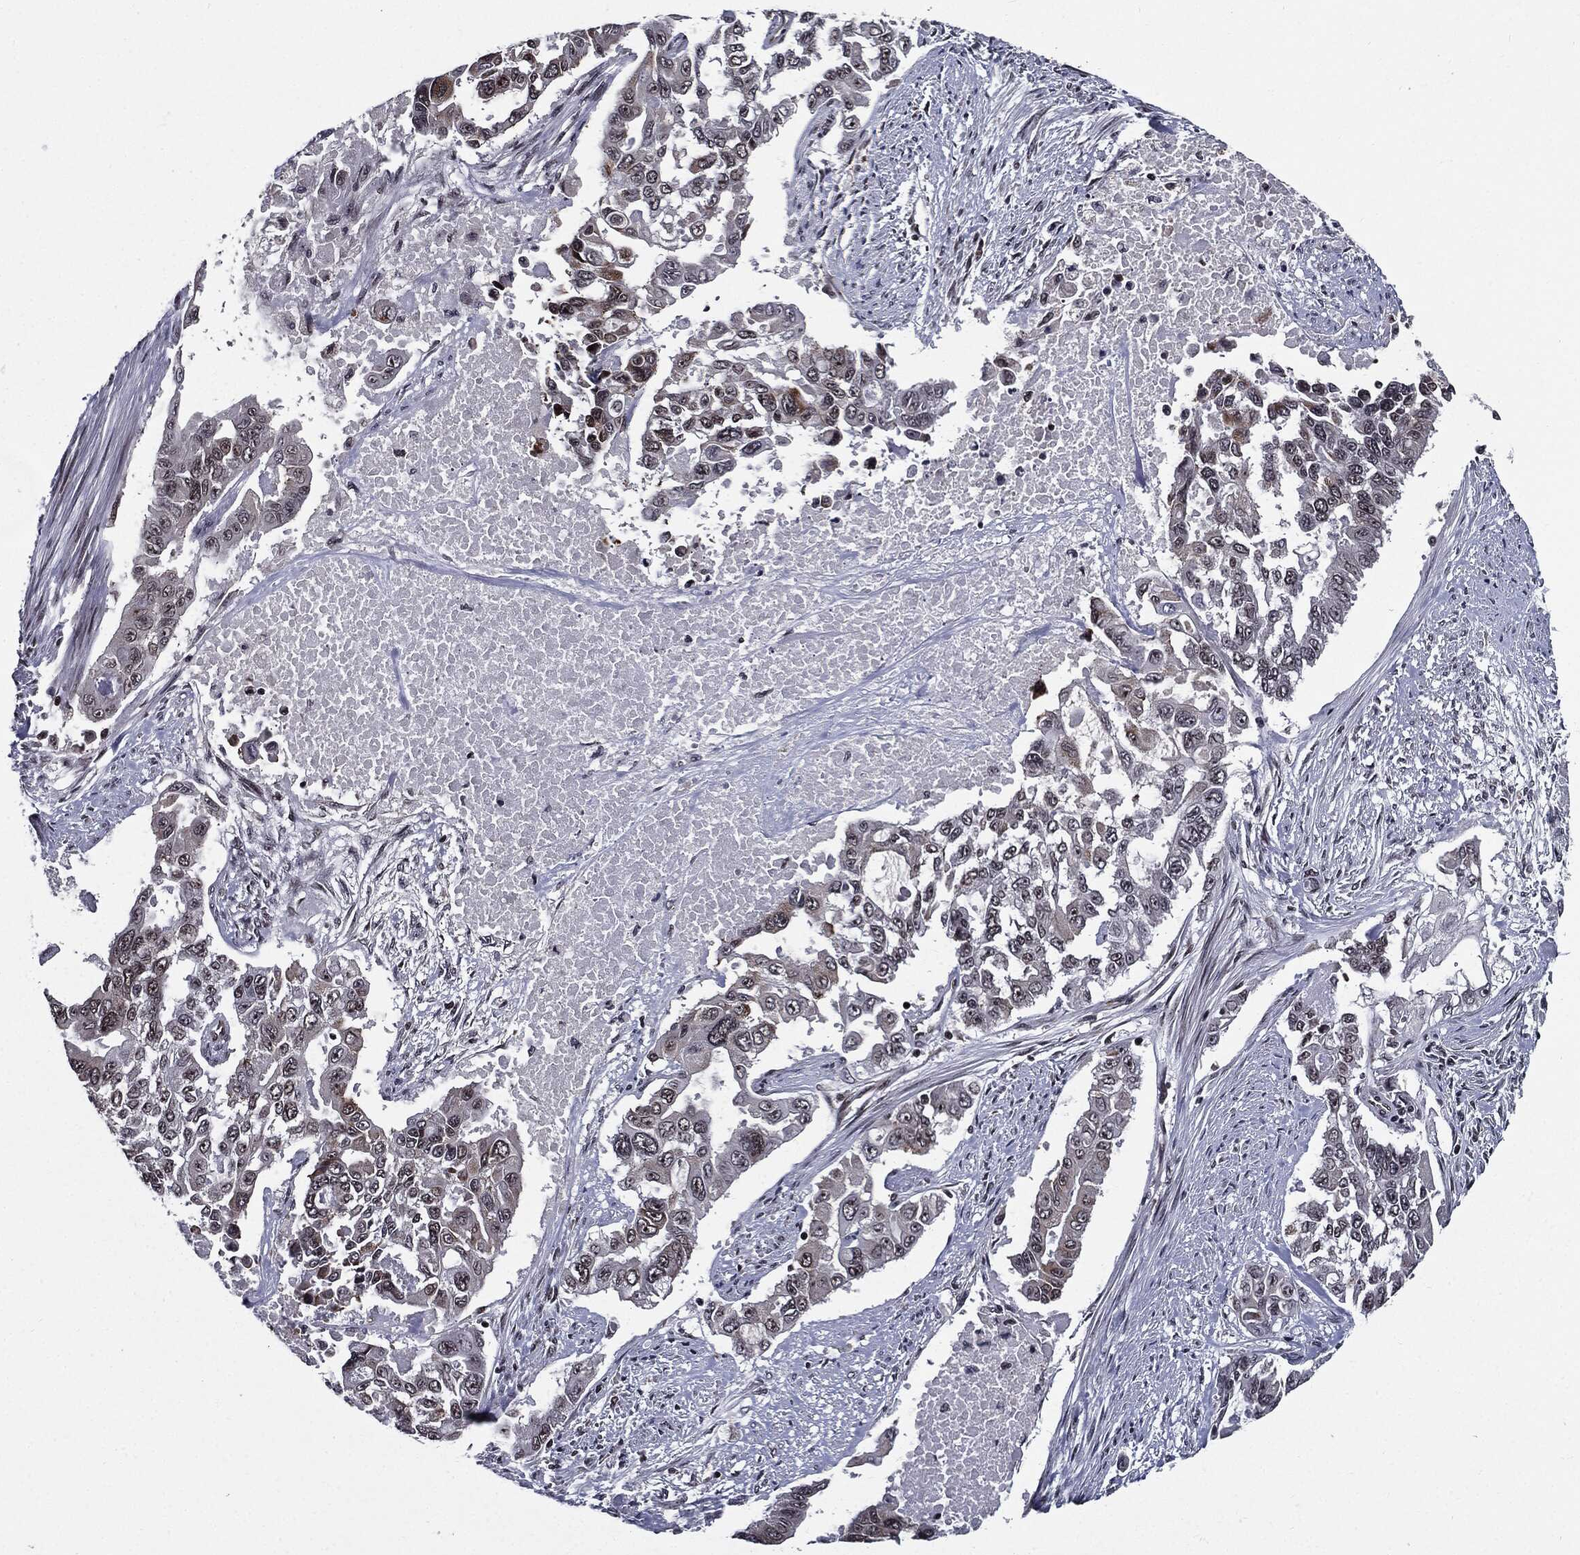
{"staining": {"intensity": "negative", "quantity": "none", "location": "none"}, "tissue": "endometrial cancer", "cell_type": "Tumor cells", "image_type": "cancer", "snomed": [{"axis": "morphology", "description": "Adenocarcinoma, NOS"}, {"axis": "topography", "description": "Uterus"}], "caption": "There is no significant staining in tumor cells of adenocarcinoma (endometrial).", "gene": "ZFP91", "patient": {"sex": "female", "age": 59}}